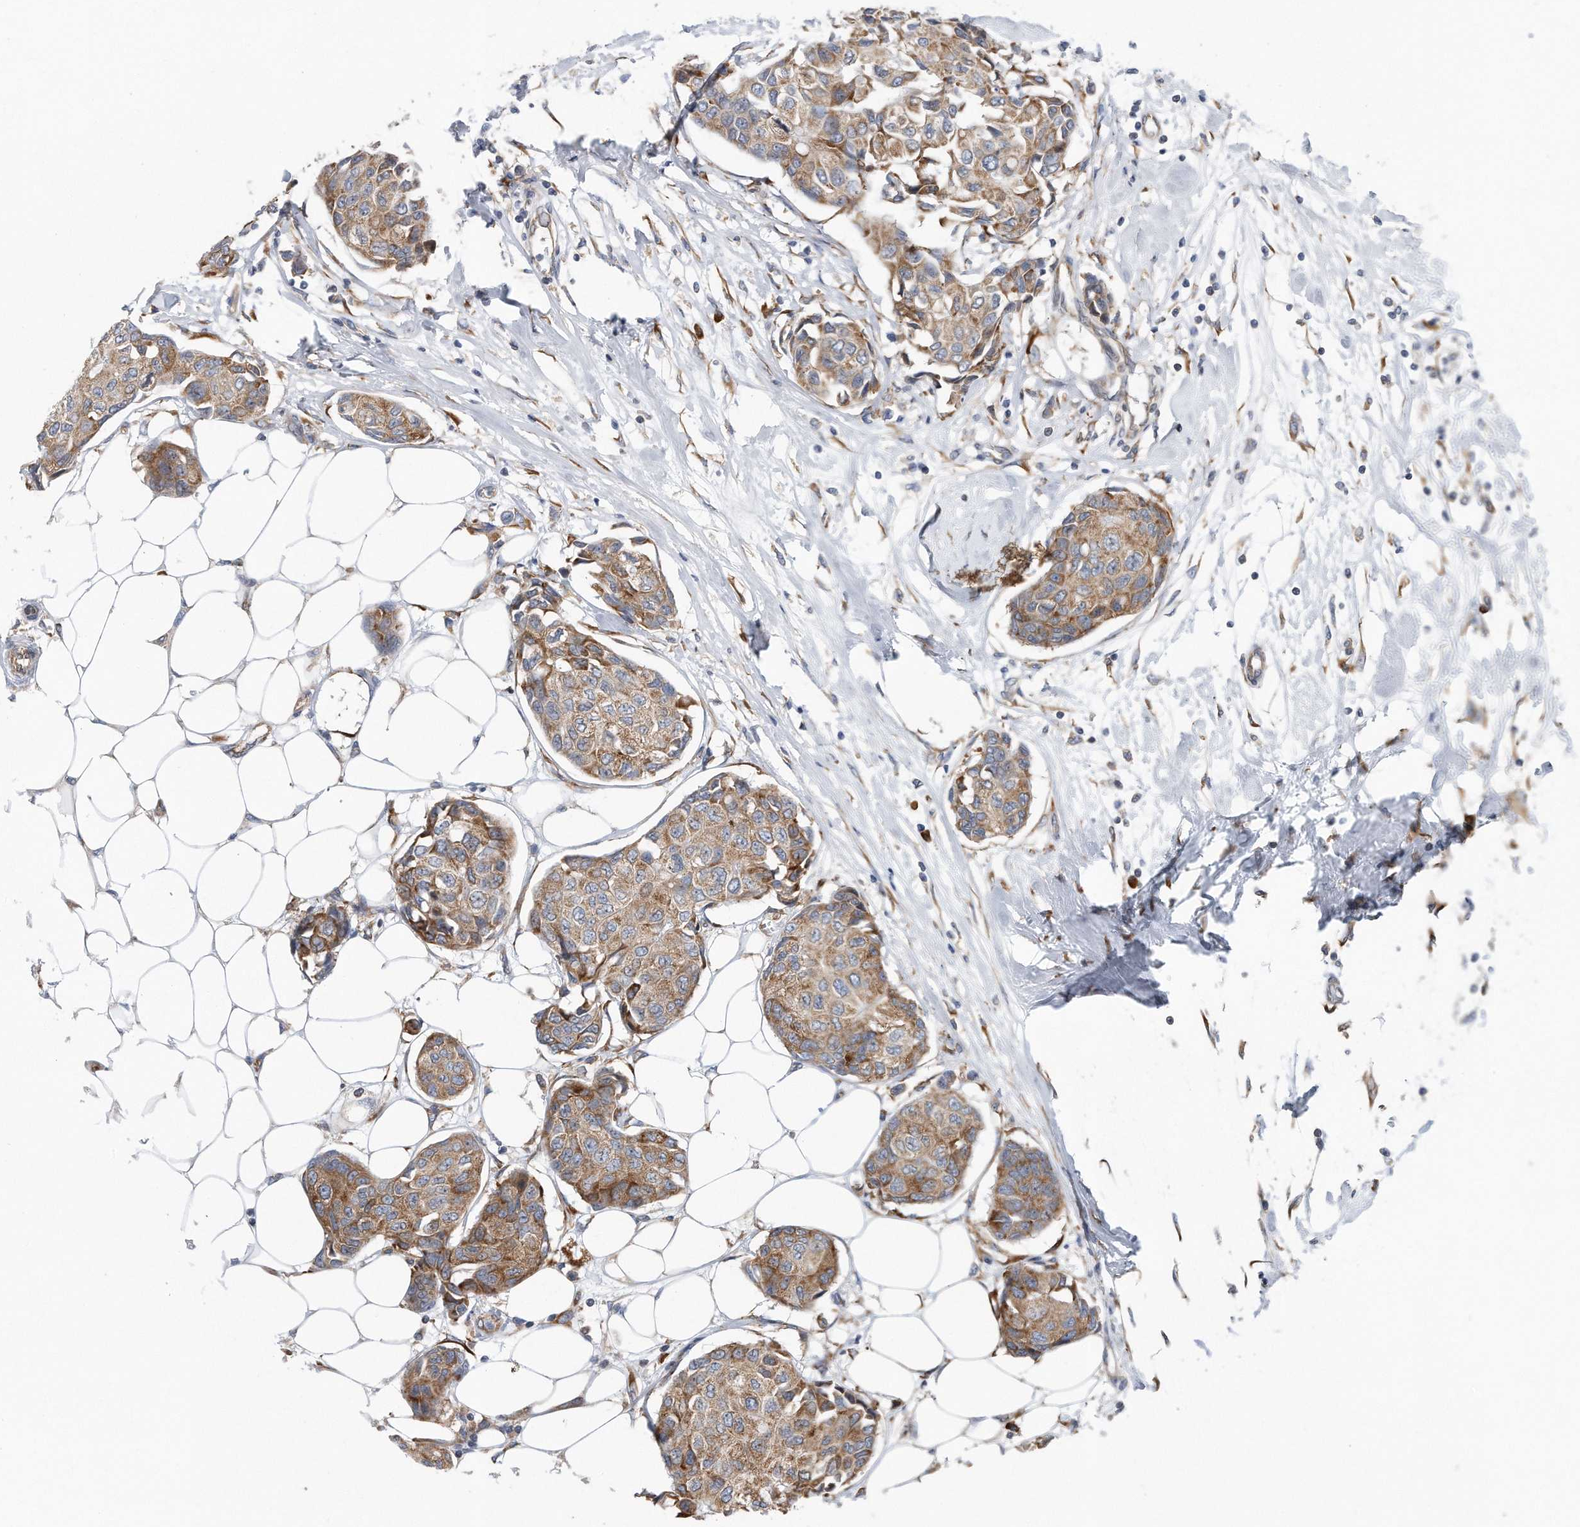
{"staining": {"intensity": "moderate", "quantity": ">75%", "location": "cytoplasmic/membranous"}, "tissue": "breast cancer", "cell_type": "Tumor cells", "image_type": "cancer", "snomed": [{"axis": "morphology", "description": "Duct carcinoma"}, {"axis": "topography", "description": "Breast"}], "caption": "A micrograph showing moderate cytoplasmic/membranous positivity in about >75% of tumor cells in breast intraductal carcinoma, as visualized by brown immunohistochemical staining.", "gene": "RPL26L1", "patient": {"sex": "female", "age": 80}}